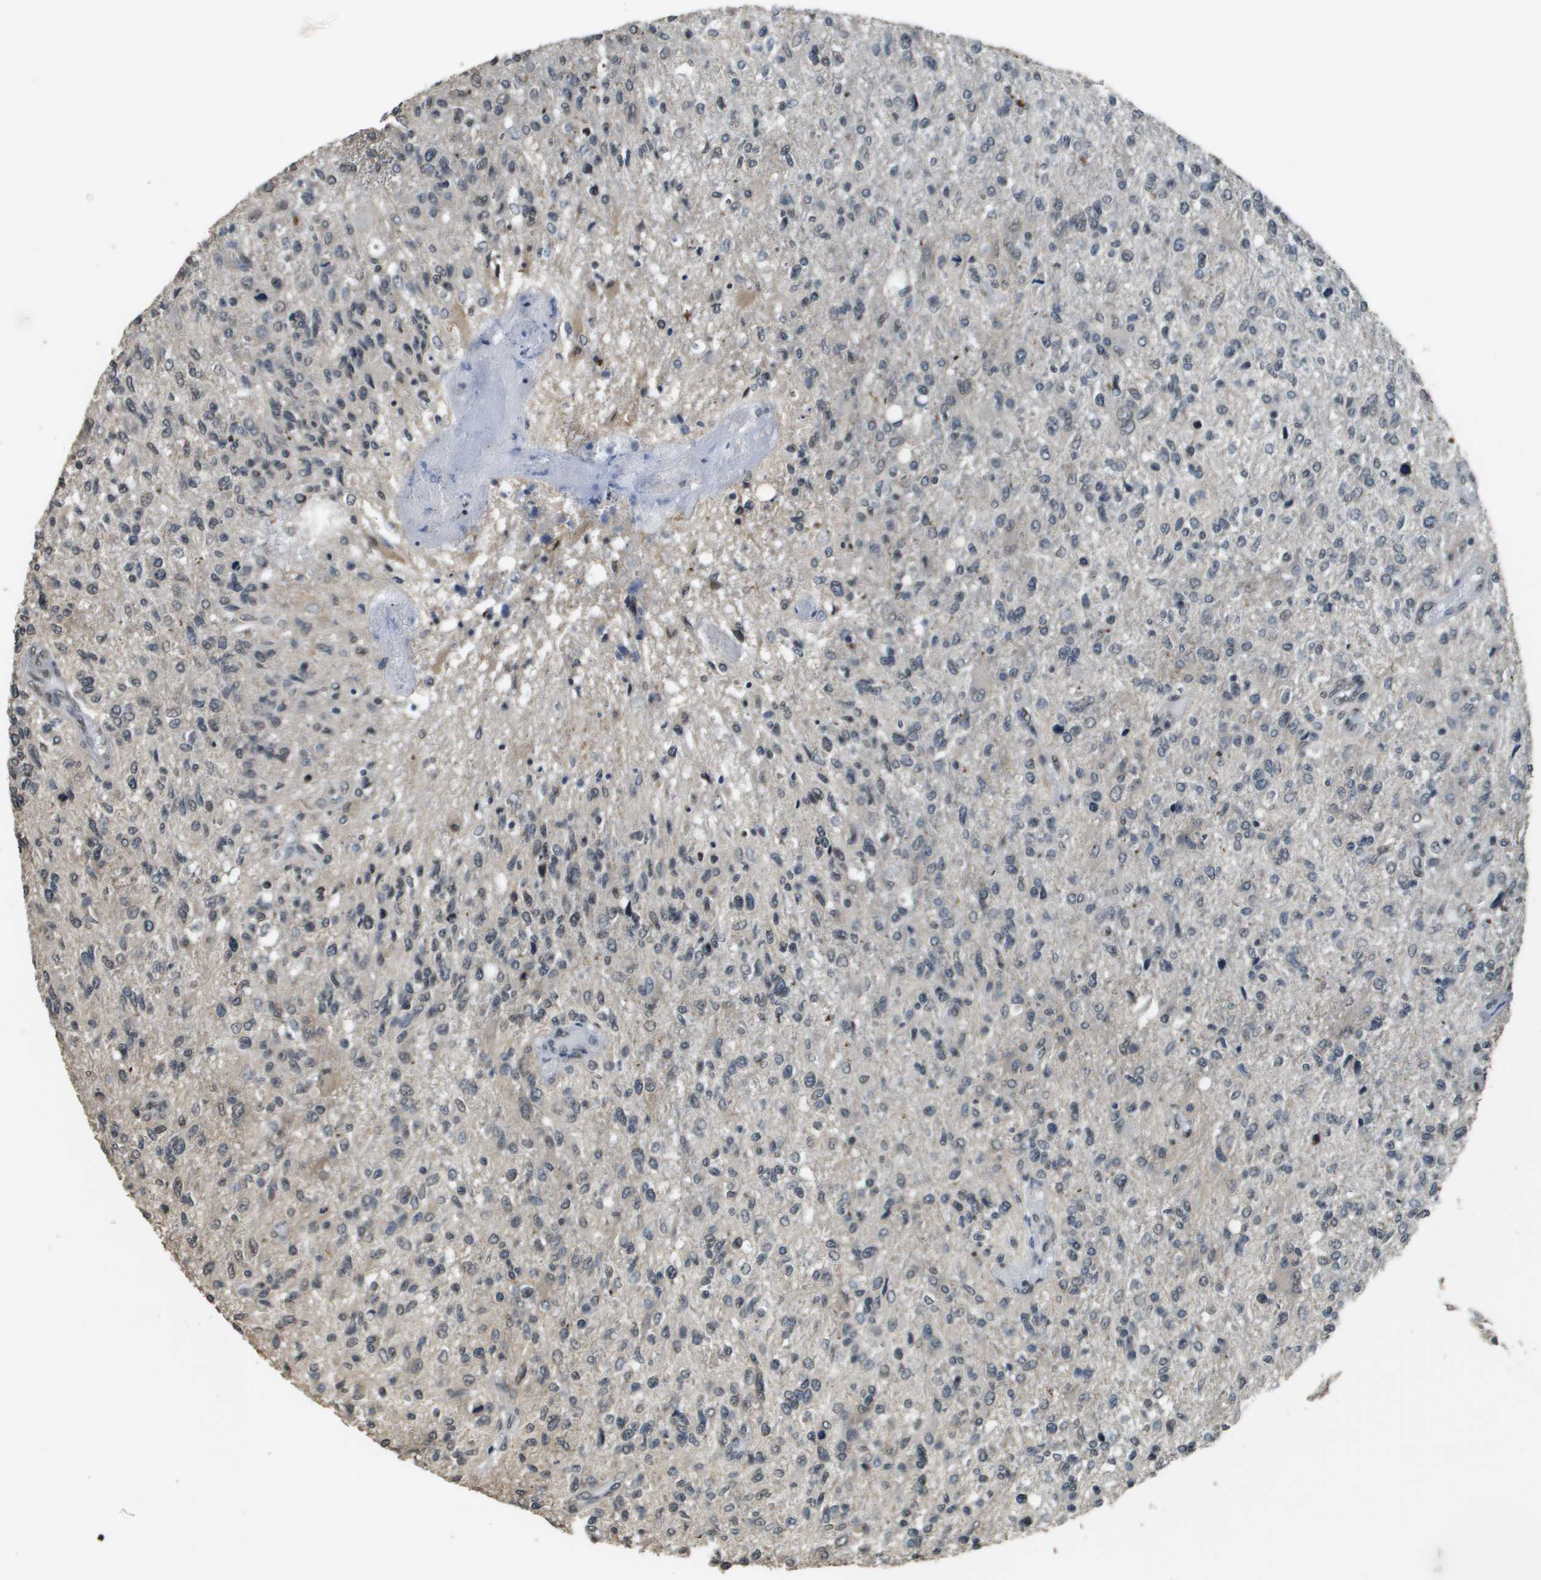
{"staining": {"intensity": "weak", "quantity": "<25%", "location": "nuclear"}, "tissue": "glioma", "cell_type": "Tumor cells", "image_type": "cancer", "snomed": [{"axis": "morphology", "description": "Glioma, malignant, High grade"}, {"axis": "topography", "description": "Cerebral cortex"}], "caption": "The IHC photomicrograph has no significant expression in tumor cells of malignant glioma (high-grade) tissue.", "gene": "FANCC", "patient": {"sex": "male", "age": 76}}